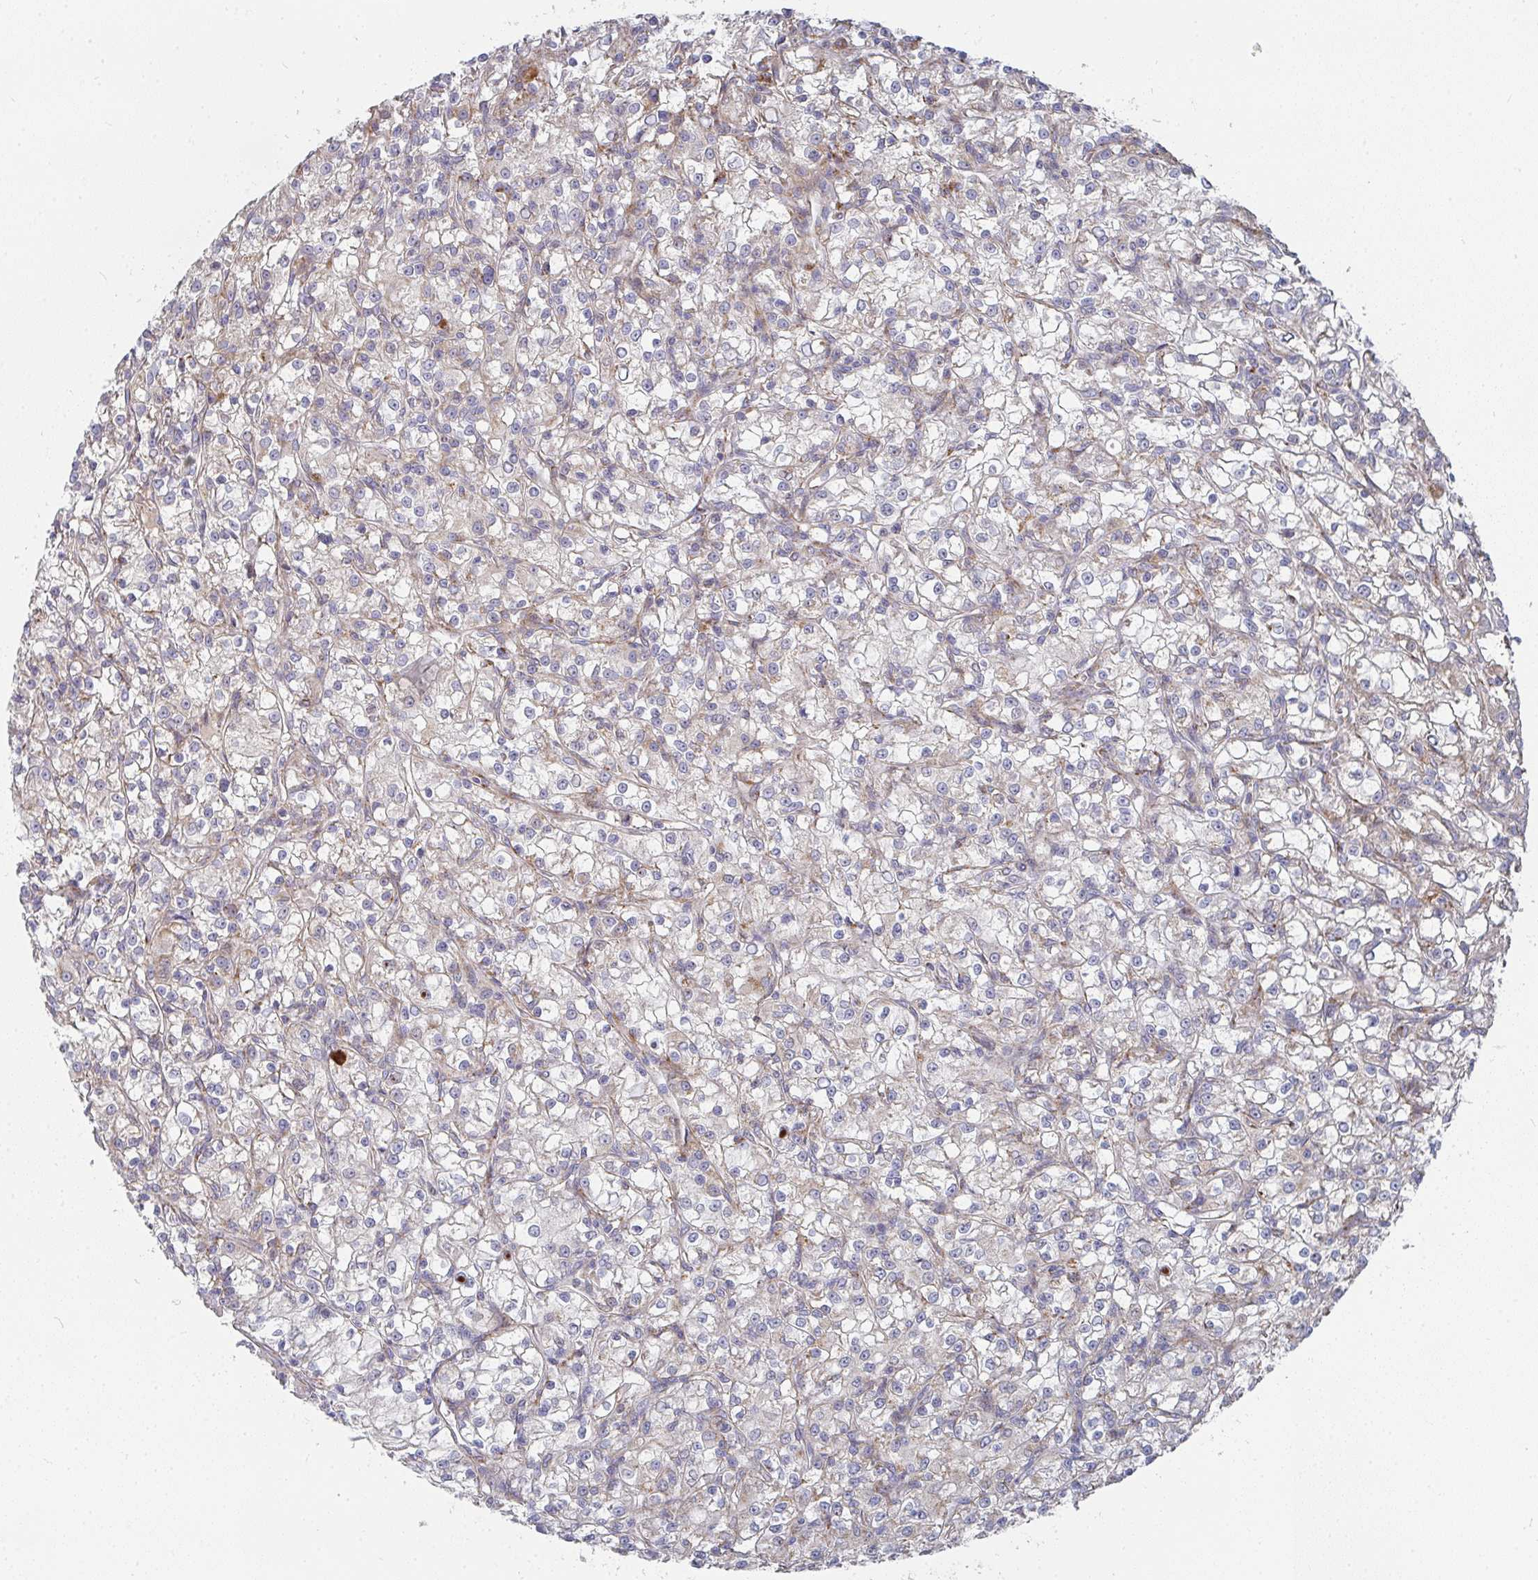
{"staining": {"intensity": "weak", "quantity": "<25%", "location": "cytoplasmic/membranous"}, "tissue": "renal cancer", "cell_type": "Tumor cells", "image_type": "cancer", "snomed": [{"axis": "morphology", "description": "Adenocarcinoma, NOS"}, {"axis": "topography", "description": "Kidney"}], "caption": "Immunohistochemical staining of adenocarcinoma (renal) displays no significant positivity in tumor cells. Nuclei are stained in blue.", "gene": "RHEBL1", "patient": {"sex": "female", "age": 59}}